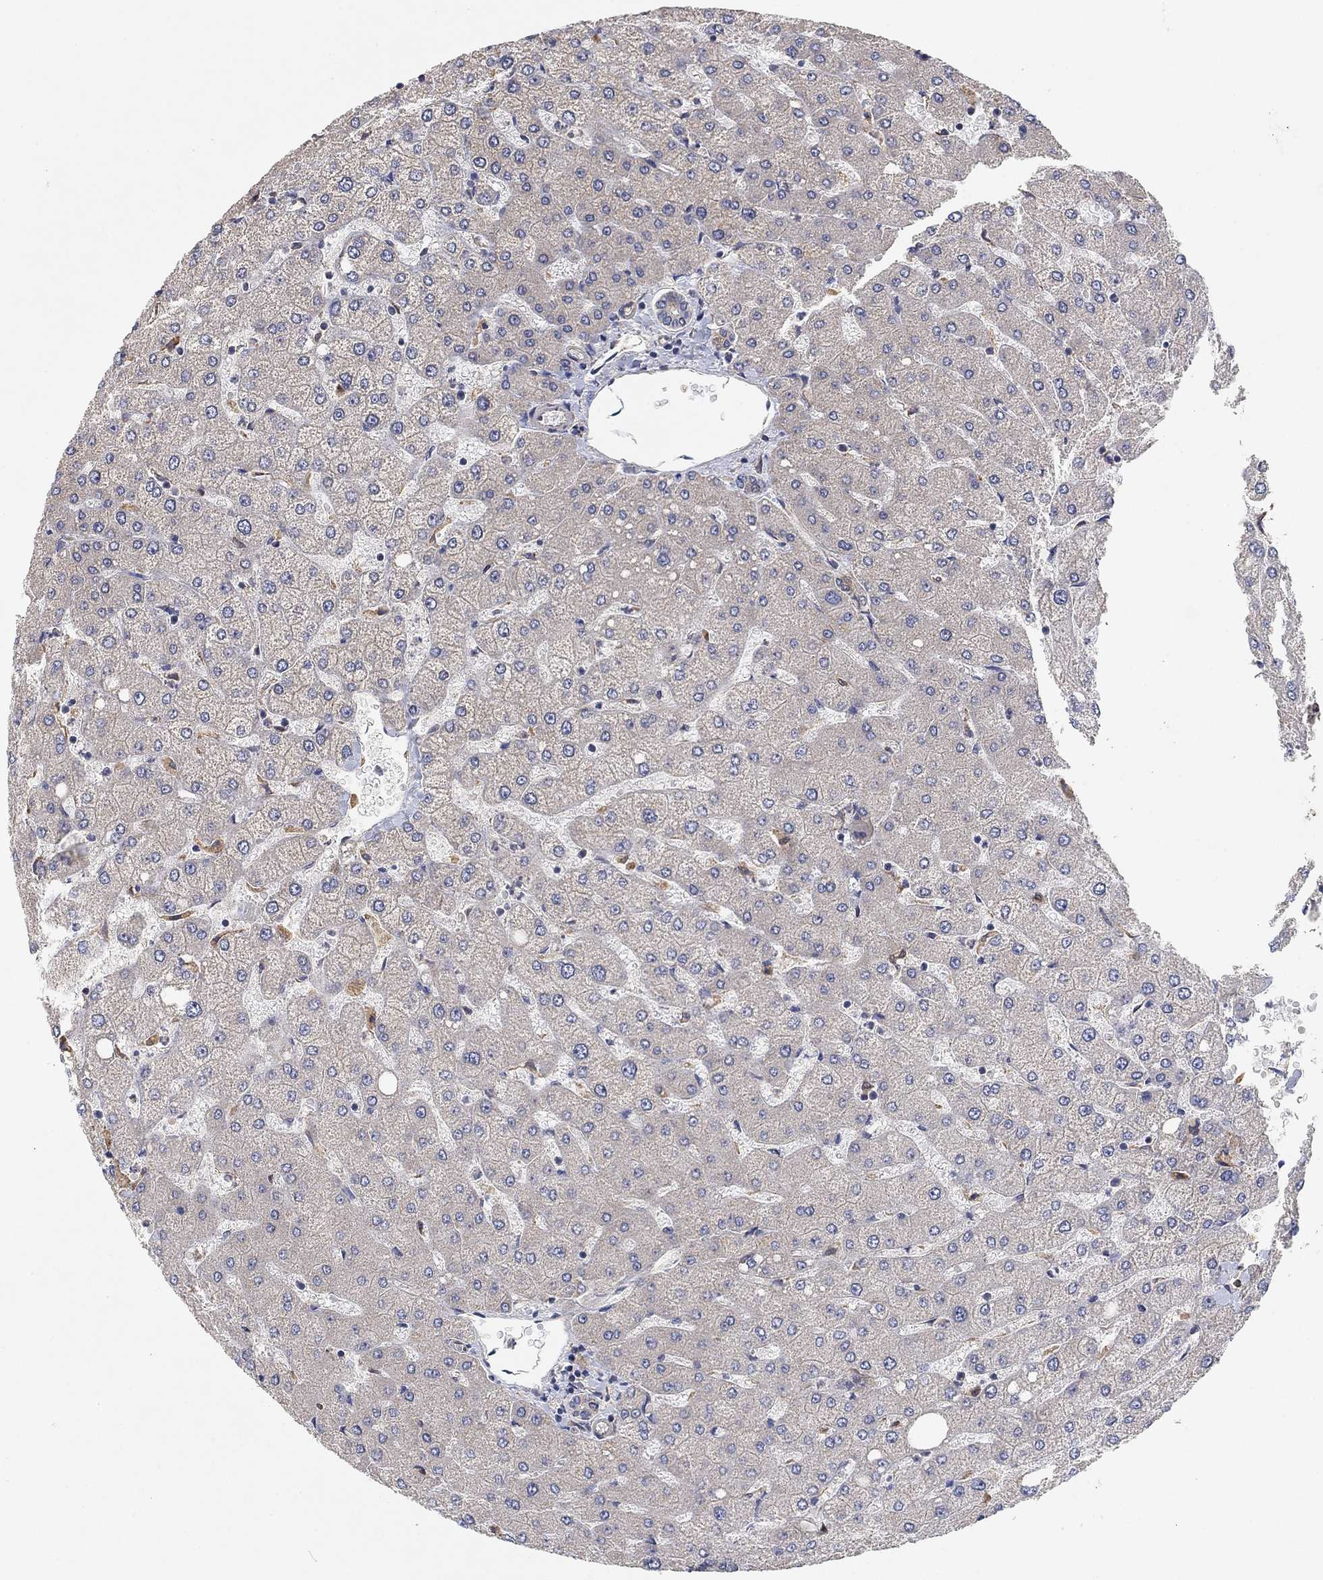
{"staining": {"intensity": "negative", "quantity": "none", "location": "none"}, "tissue": "liver", "cell_type": "Cholangiocytes", "image_type": "normal", "snomed": [{"axis": "morphology", "description": "Normal tissue, NOS"}, {"axis": "topography", "description": "Liver"}], "caption": "Immunohistochemical staining of benign human liver demonstrates no significant positivity in cholangiocytes.", "gene": "MCUR1", "patient": {"sex": "female", "age": 54}}